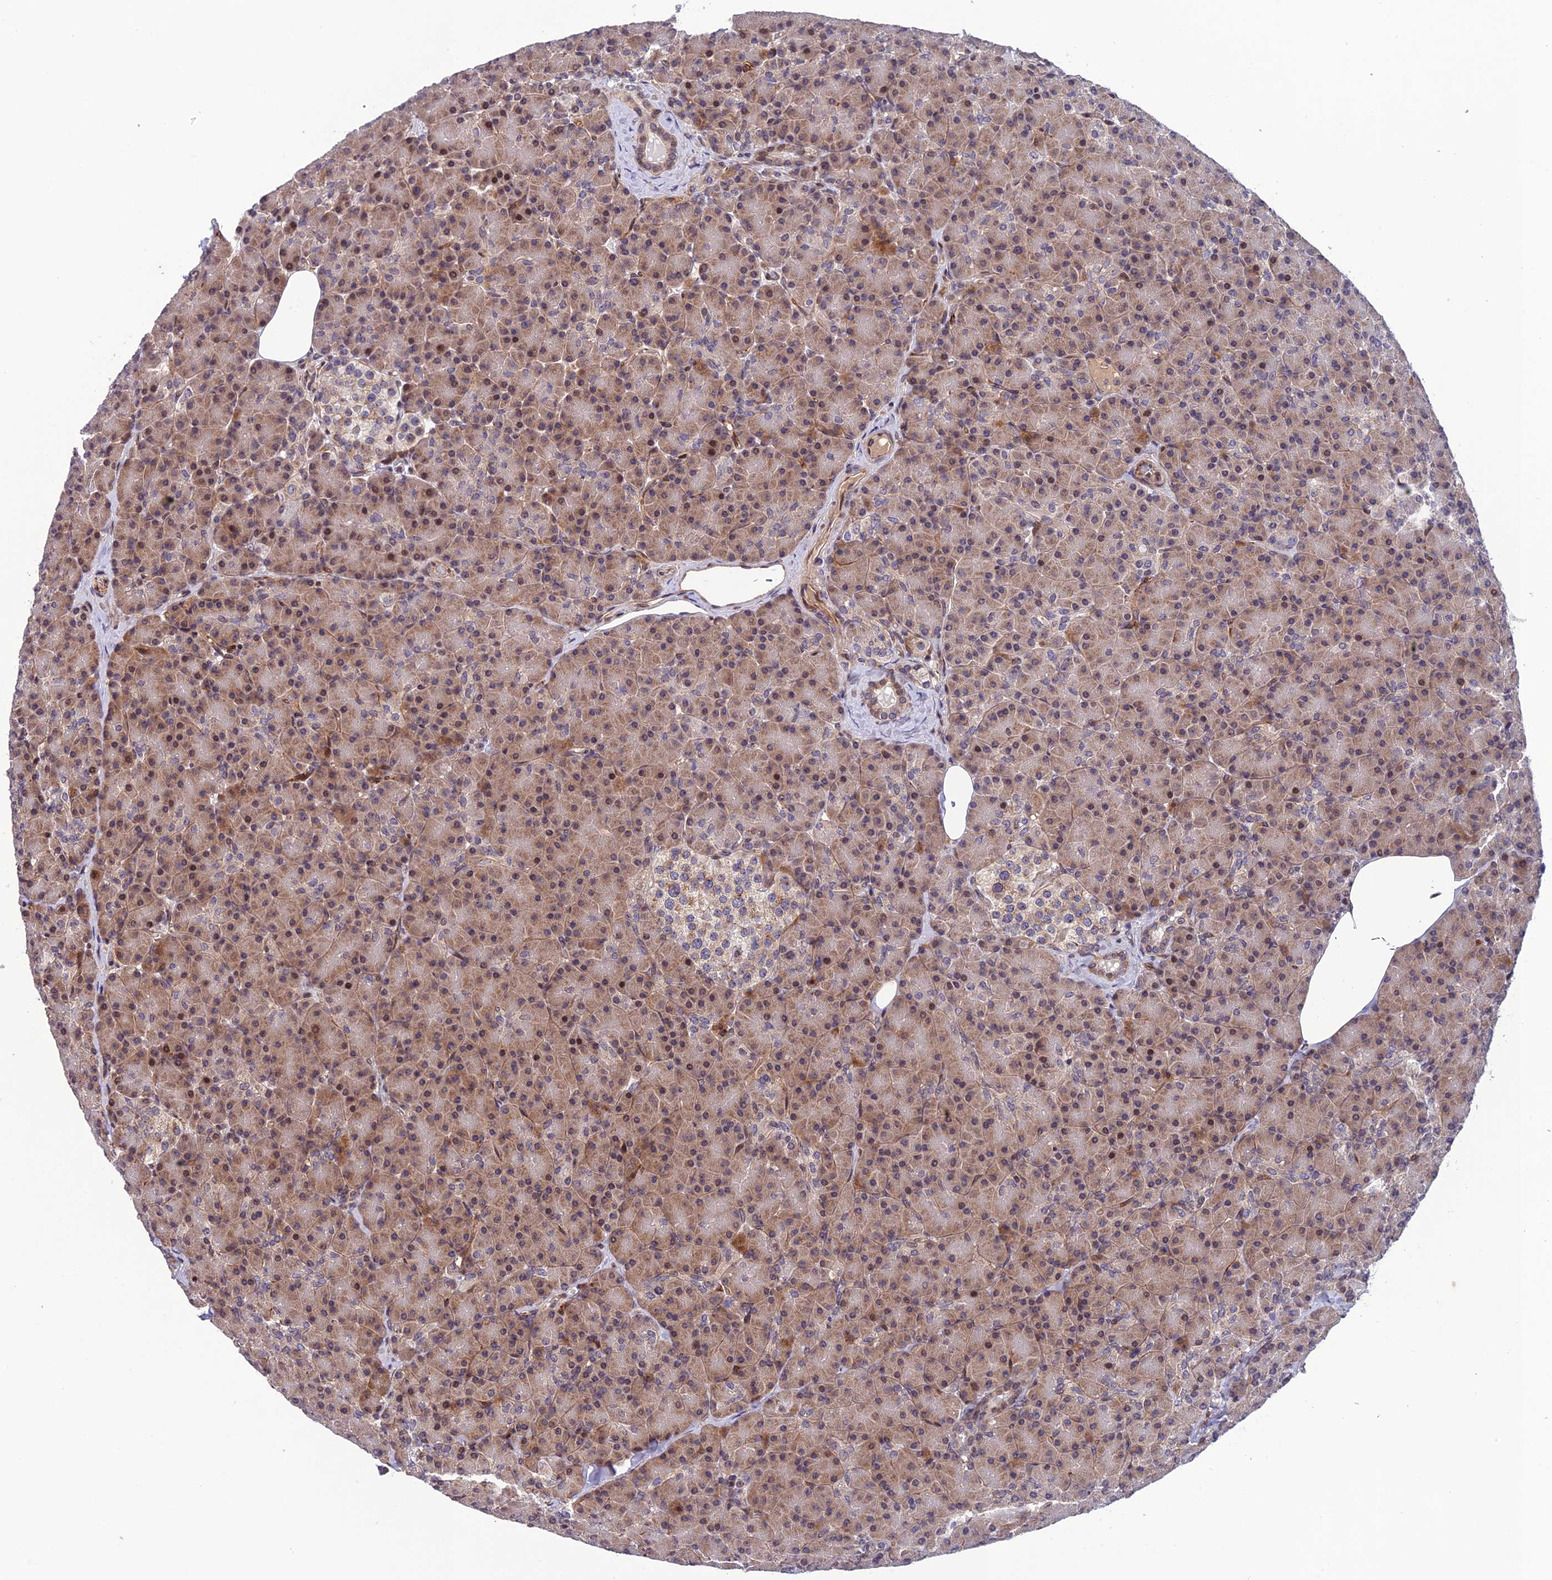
{"staining": {"intensity": "moderate", "quantity": ">75%", "location": "cytoplasmic/membranous,nuclear"}, "tissue": "pancreas", "cell_type": "Exocrine glandular cells", "image_type": "normal", "snomed": [{"axis": "morphology", "description": "Normal tissue, NOS"}, {"axis": "topography", "description": "Pancreas"}], "caption": "This histopathology image shows IHC staining of normal pancreas, with medium moderate cytoplasmic/membranous,nuclear positivity in about >75% of exocrine glandular cells.", "gene": "SMIM7", "patient": {"sex": "female", "age": 43}}